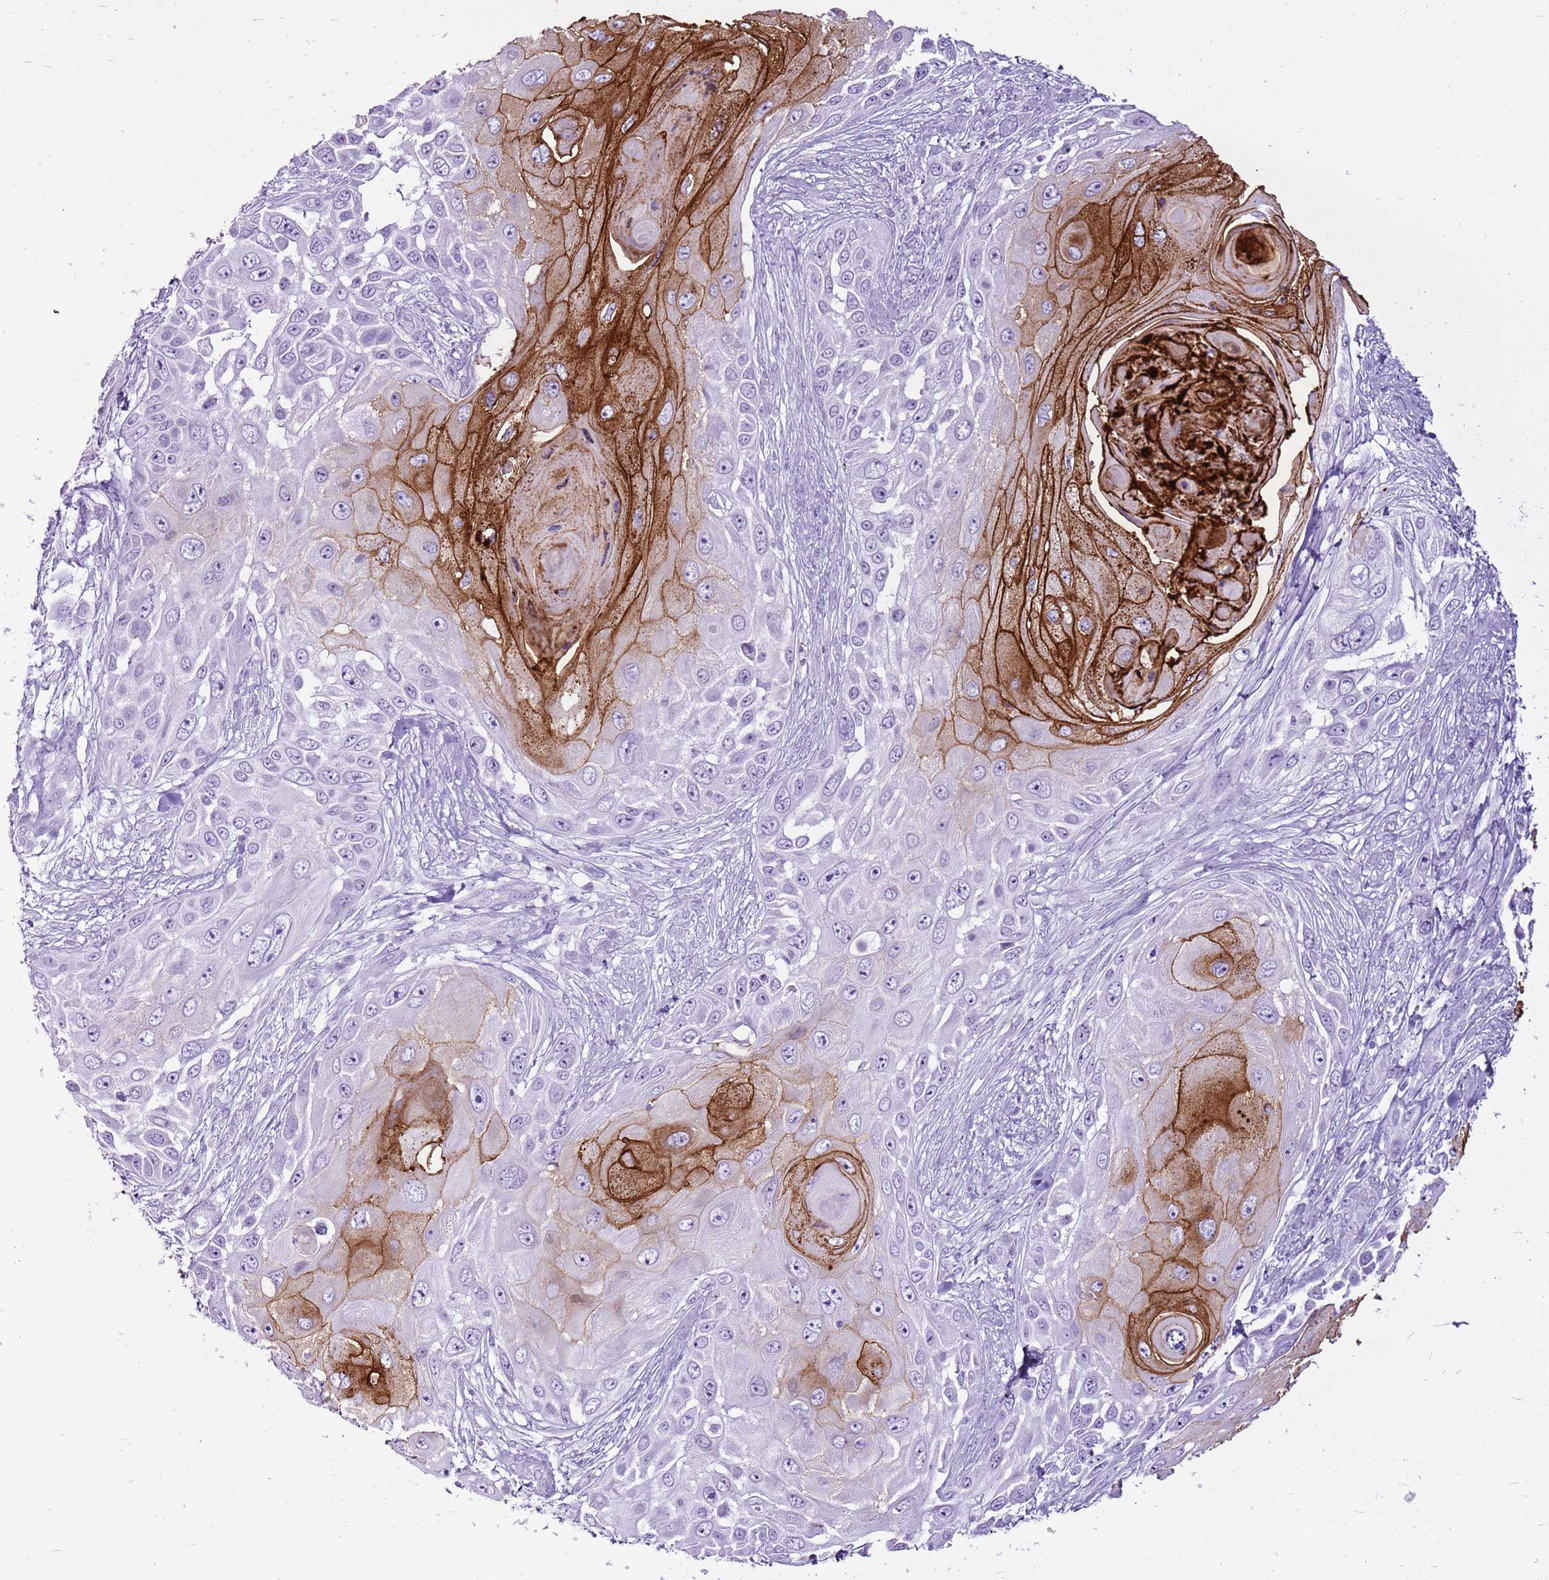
{"staining": {"intensity": "strong", "quantity": "<25%", "location": "cytoplasmic/membranous"}, "tissue": "skin cancer", "cell_type": "Tumor cells", "image_type": "cancer", "snomed": [{"axis": "morphology", "description": "Squamous cell carcinoma, NOS"}, {"axis": "topography", "description": "Skin"}], "caption": "Strong cytoplasmic/membranous positivity is identified in approximately <25% of tumor cells in squamous cell carcinoma (skin).", "gene": "CNFN", "patient": {"sex": "female", "age": 44}}